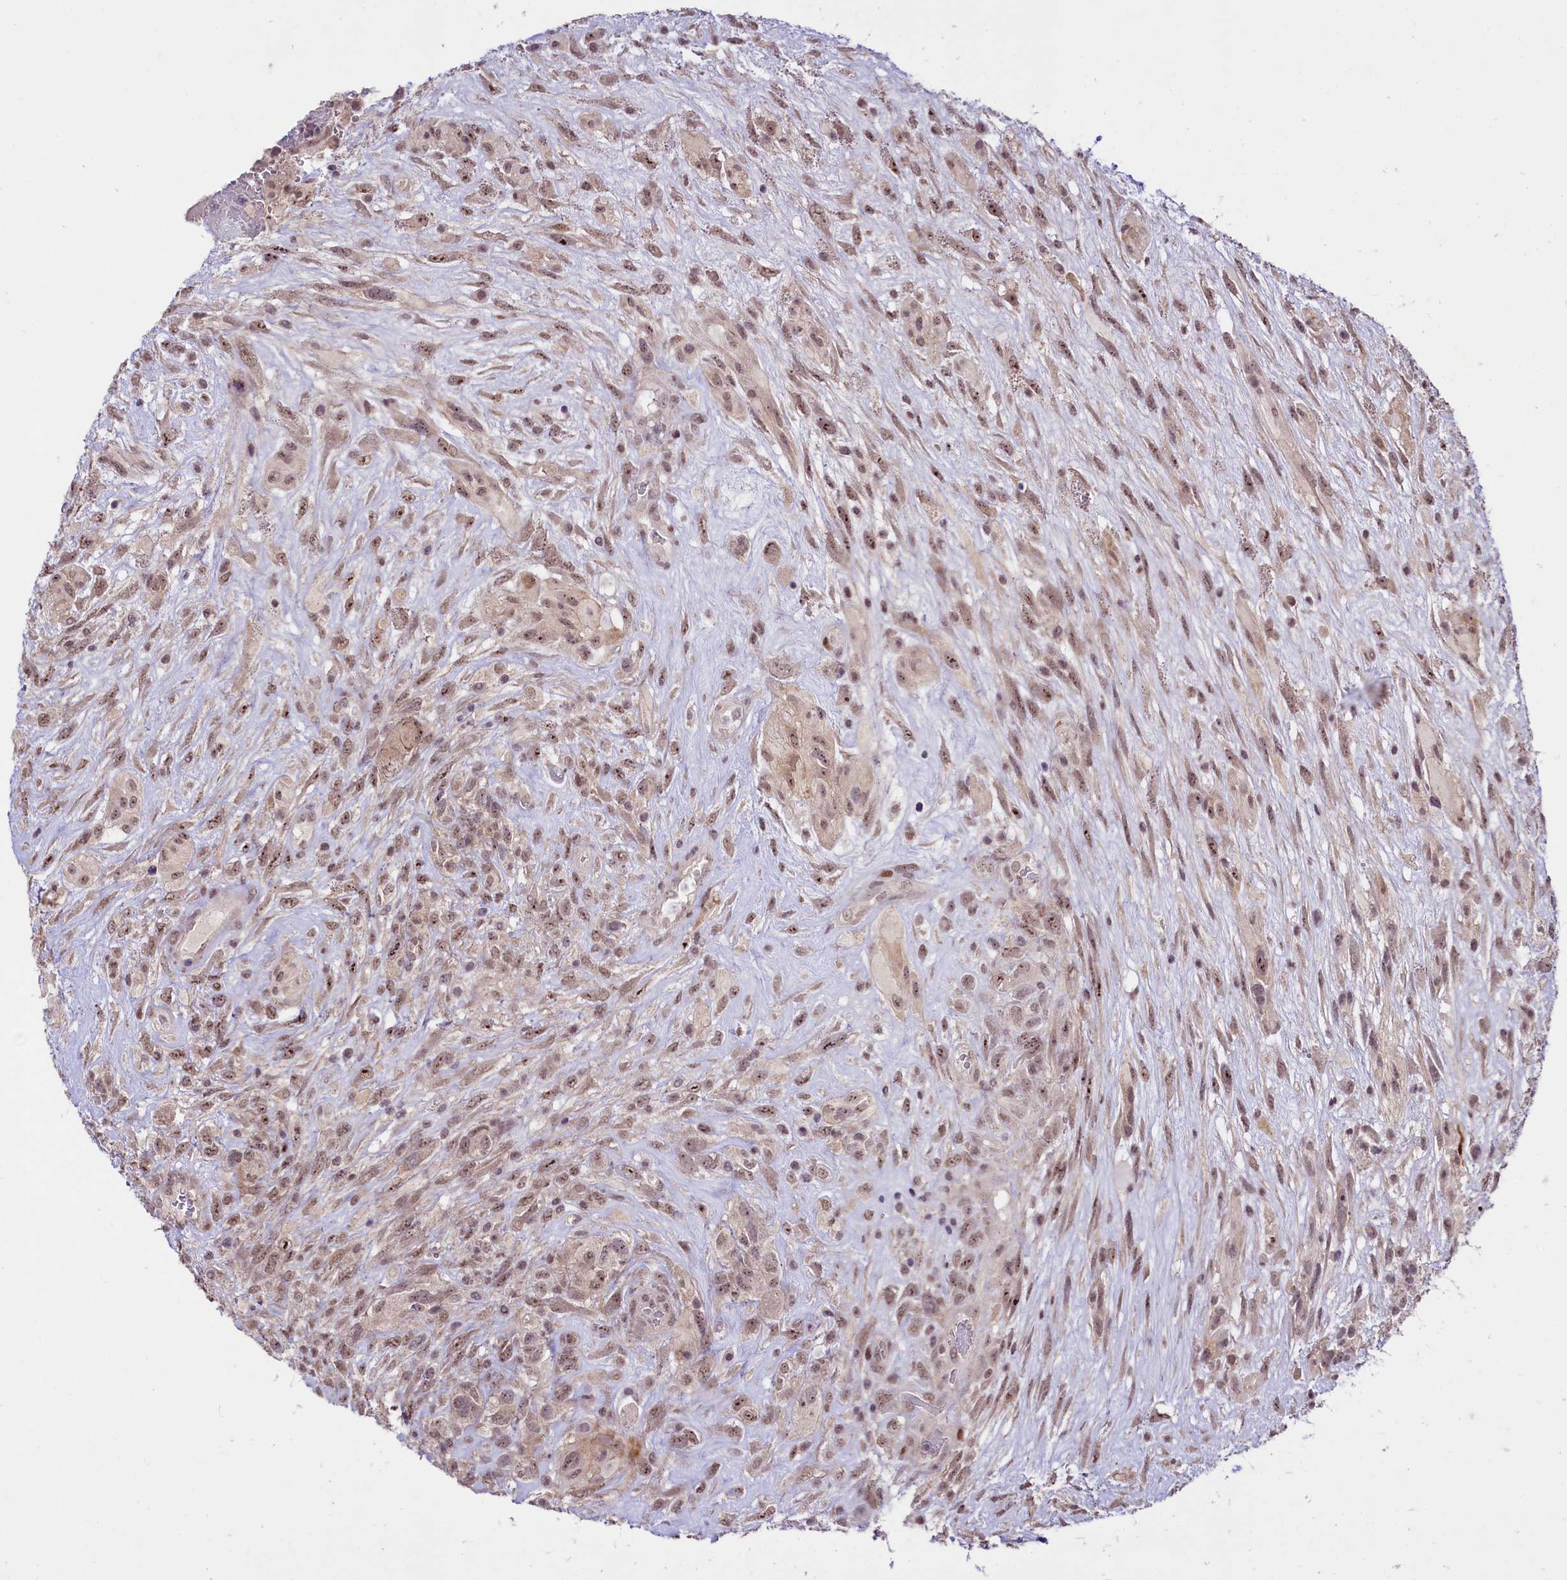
{"staining": {"intensity": "weak", "quantity": ">75%", "location": "nuclear"}, "tissue": "glioma", "cell_type": "Tumor cells", "image_type": "cancer", "snomed": [{"axis": "morphology", "description": "Glioma, malignant, High grade"}, {"axis": "topography", "description": "Brain"}], "caption": "A brown stain highlights weak nuclear expression of a protein in human glioma tumor cells. (DAB IHC with brightfield microscopy, high magnification).", "gene": "ANKS3", "patient": {"sex": "male", "age": 61}}